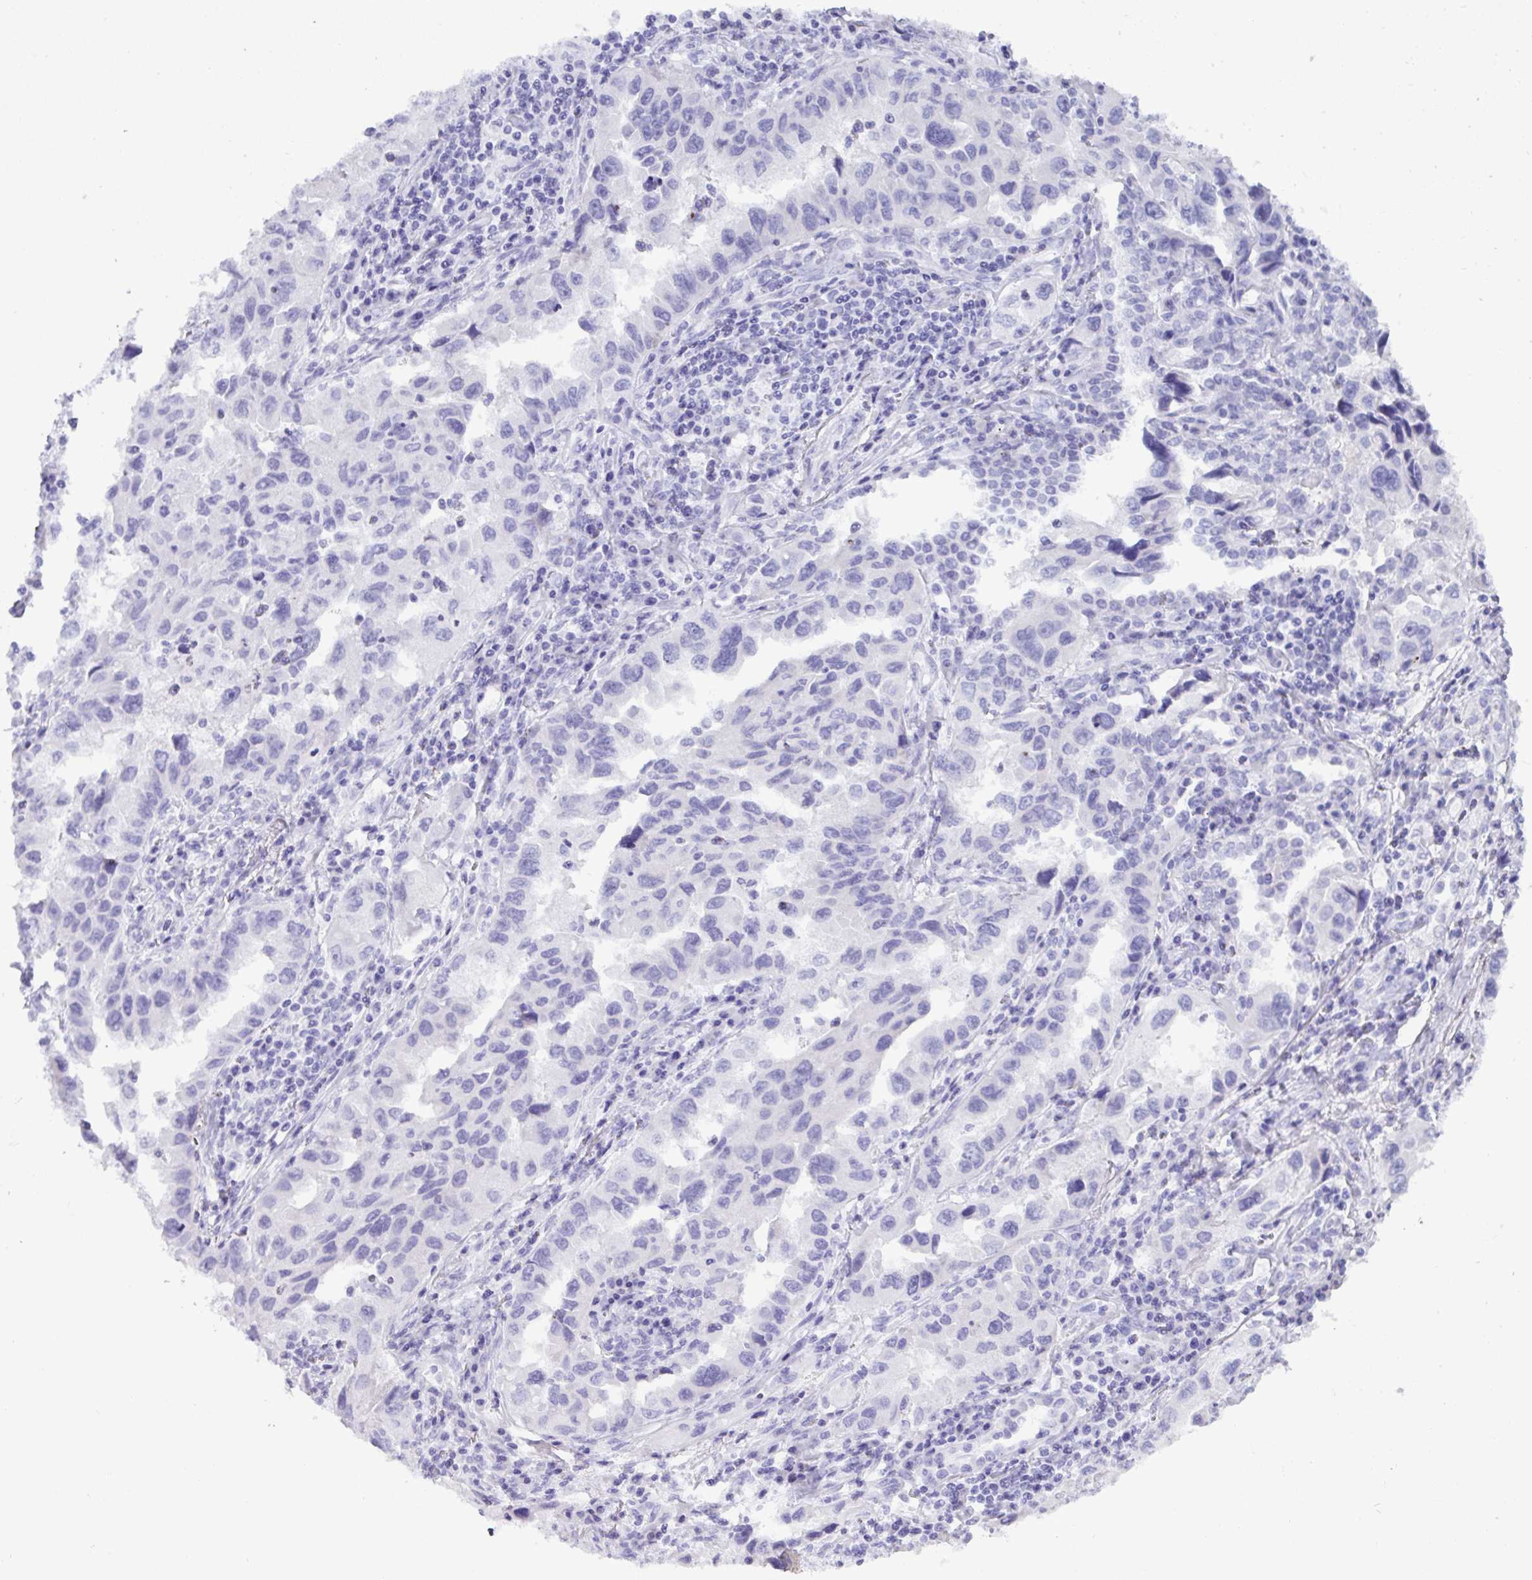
{"staining": {"intensity": "negative", "quantity": "none", "location": "none"}, "tissue": "lung cancer", "cell_type": "Tumor cells", "image_type": "cancer", "snomed": [{"axis": "morphology", "description": "Adenocarcinoma, NOS"}, {"axis": "topography", "description": "Lung"}], "caption": "Lung cancer stained for a protein using IHC exhibits no positivity tumor cells.", "gene": "C4orf33", "patient": {"sex": "female", "age": 73}}